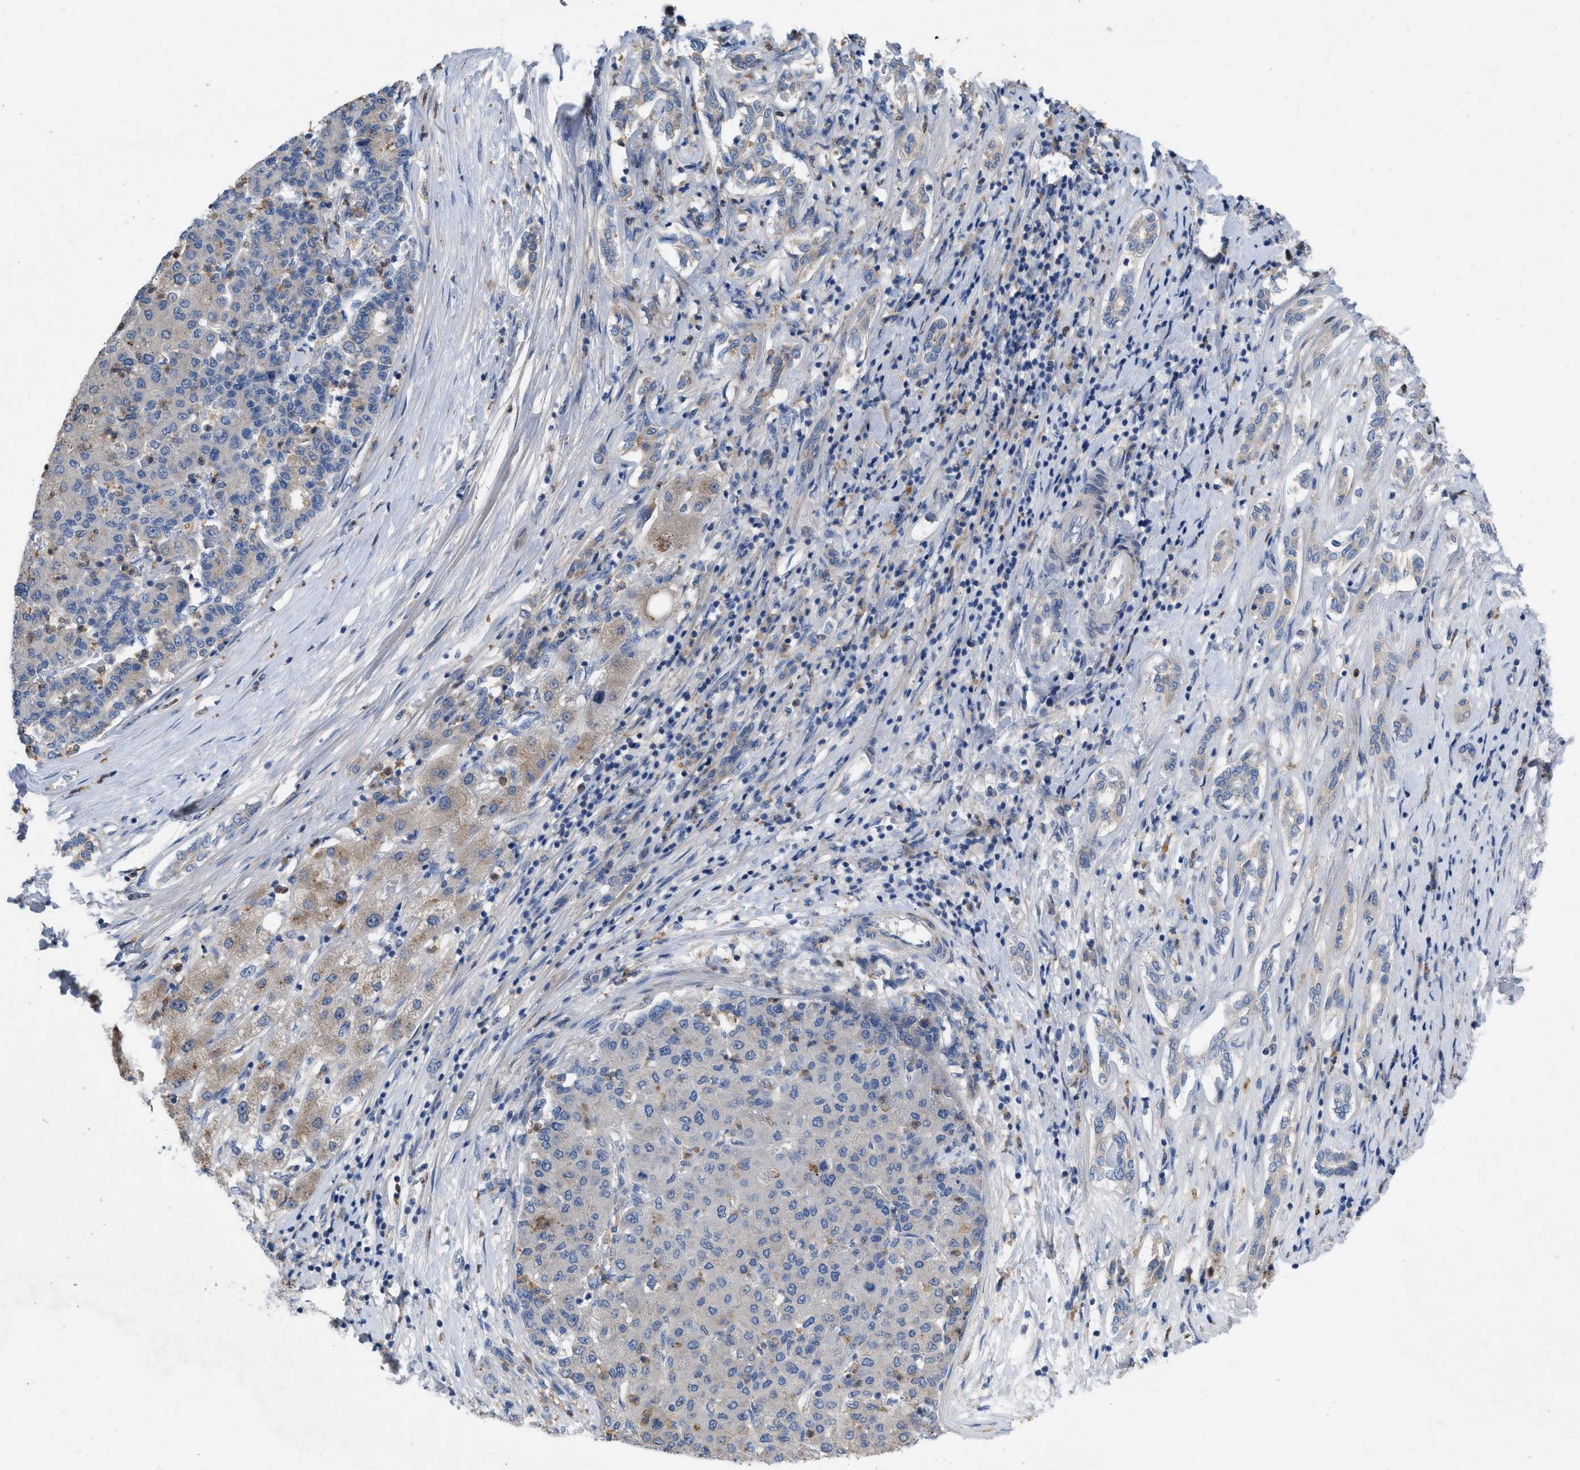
{"staining": {"intensity": "negative", "quantity": "none", "location": "none"}, "tissue": "liver cancer", "cell_type": "Tumor cells", "image_type": "cancer", "snomed": [{"axis": "morphology", "description": "Carcinoma, Hepatocellular, NOS"}, {"axis": "topography", "description": "Liver"}], "caption": "Photomicrograph shows no significant protein positivity in tumor cells of liver hepatocellular carcinoma.", "gene": "PLPPR5", "patient": {"sex": "male", "age": 65}}